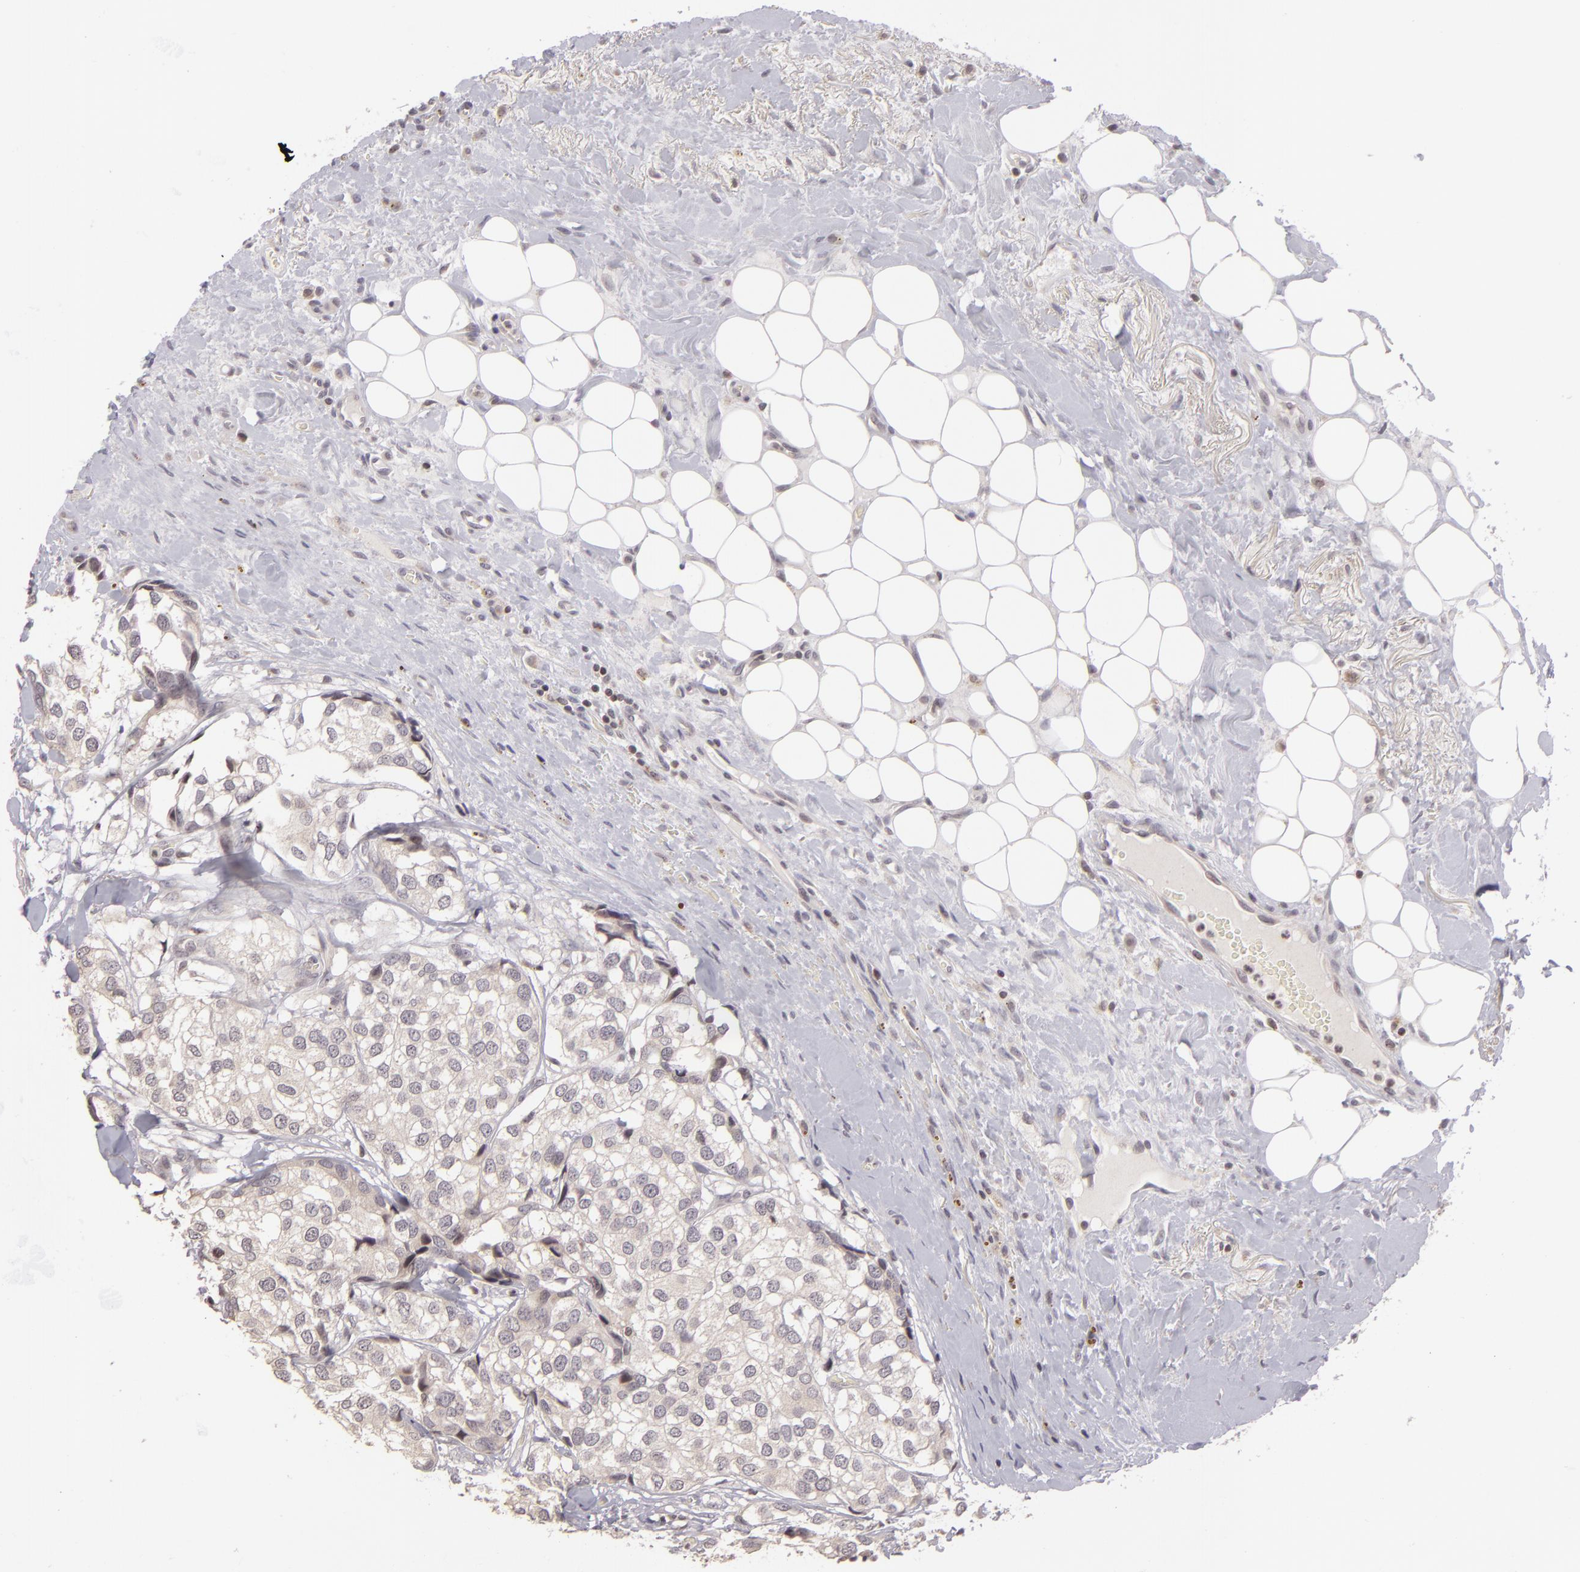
{"staining": {"intensity": "weak", "quantity": ">75%", "location": "cytoplasmic/membranous"}, "tissue": "breast cancer", "cell_type": "Tumor cells", "image_type": "cancer", "snomed": [{"axis": "morphology", "description": "Duct carcinoma"}, {"axis": "topography", "description": "Breast"}], "caption": "This histopathology image demonstrates immunohistochemistry staining of human breast cancer, with low weak cytoplasmic/membranous positivity in about >75% of tumor cells.", "gene": "AKAP6", "patient": {"sex": "female", "age": 68}}